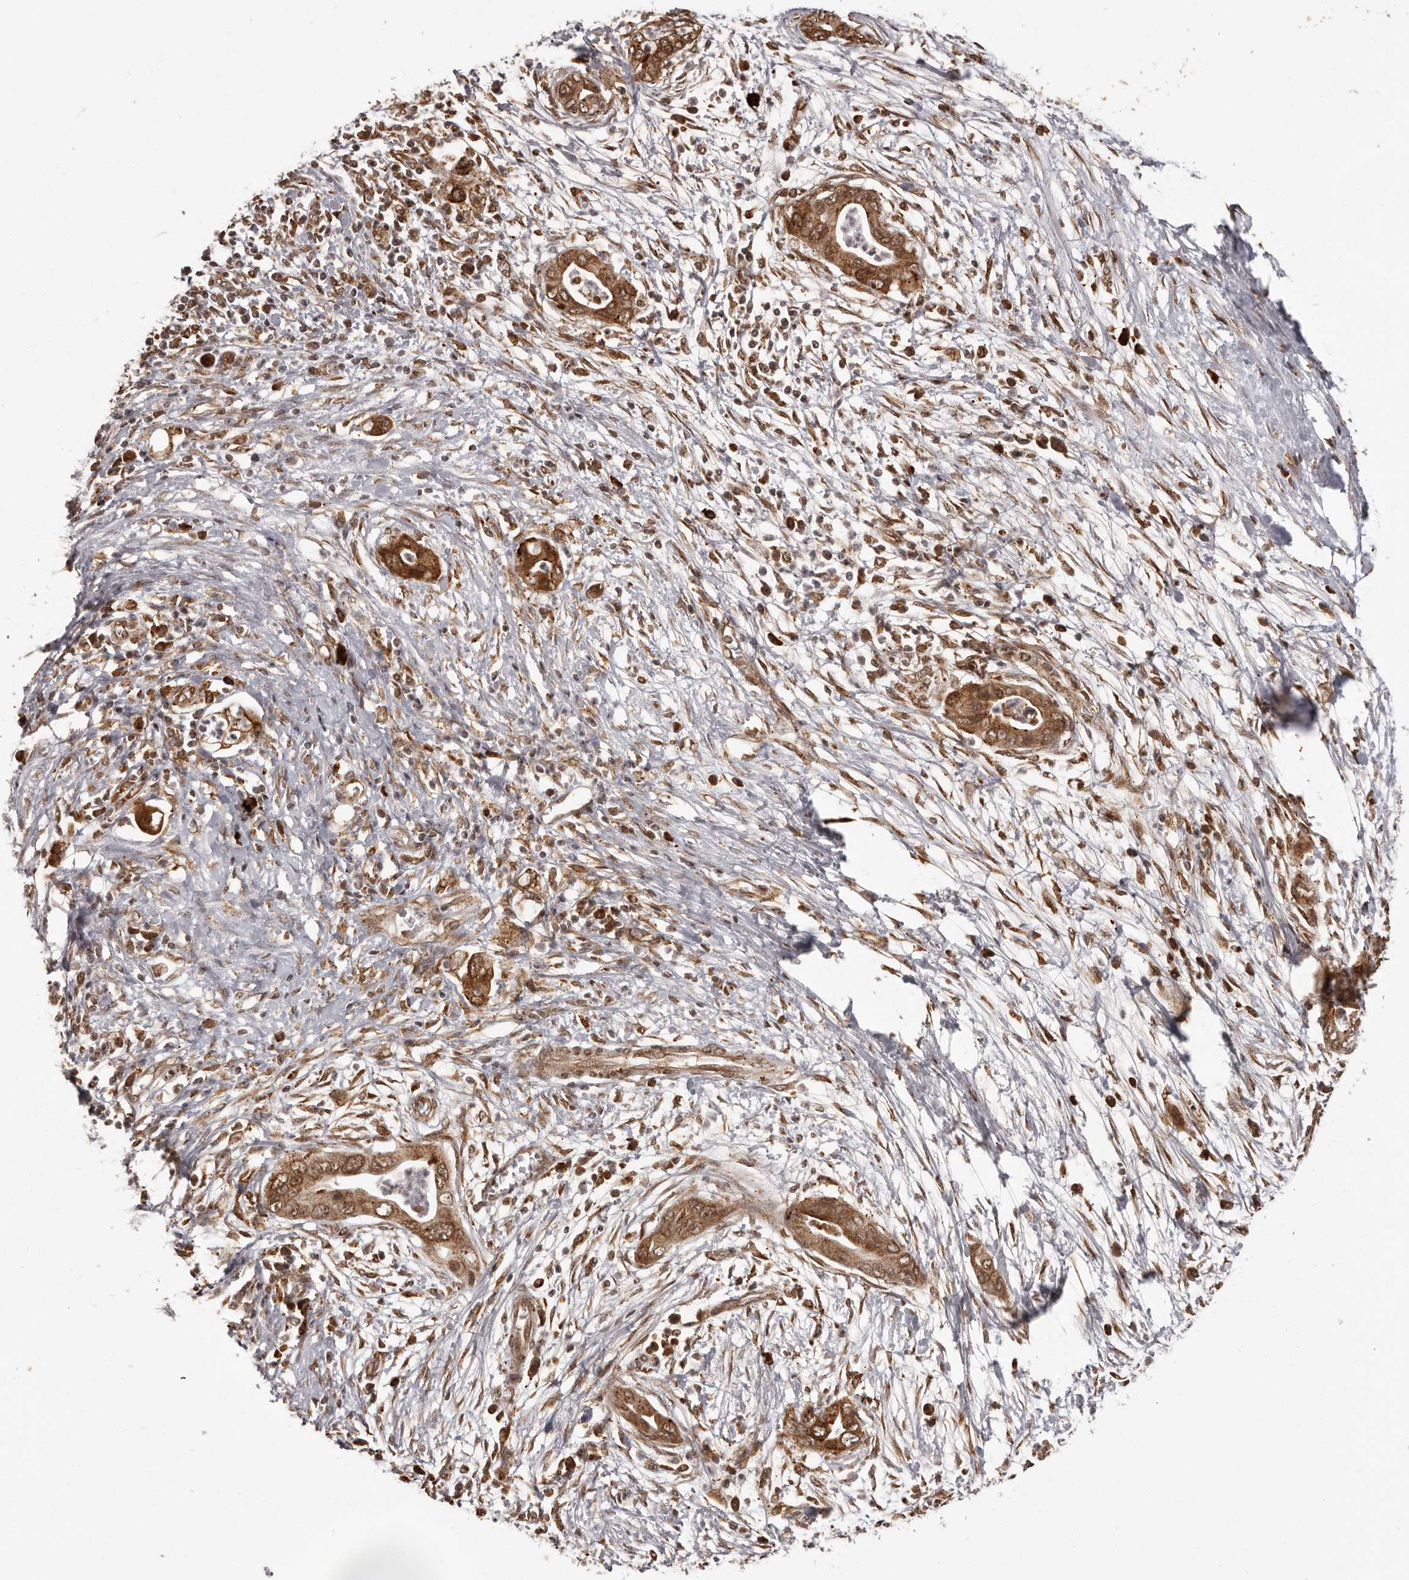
{"staining": {"intensity": "strong", "quantity": ">75%", "location": "cytoplasmic/membranous,nuclear"}, "tissue": "pancreatic cancer", "cell_type": "Tumor cells", "image_type": "cancer", "snomed": [{"axis": "morphology", "description": "Adenocarcinoma, NOS"}, {"axis": "topography", "description": "Pancreas"}], "caption": "Protein staining displays strong cytoplasmic/membranous and nuclear staining in about >75% of tumor cells in pancreatic cancer (adenocarcinoma).", "gene": "IL32", "patient": {"sex": "male", "age": 75}}